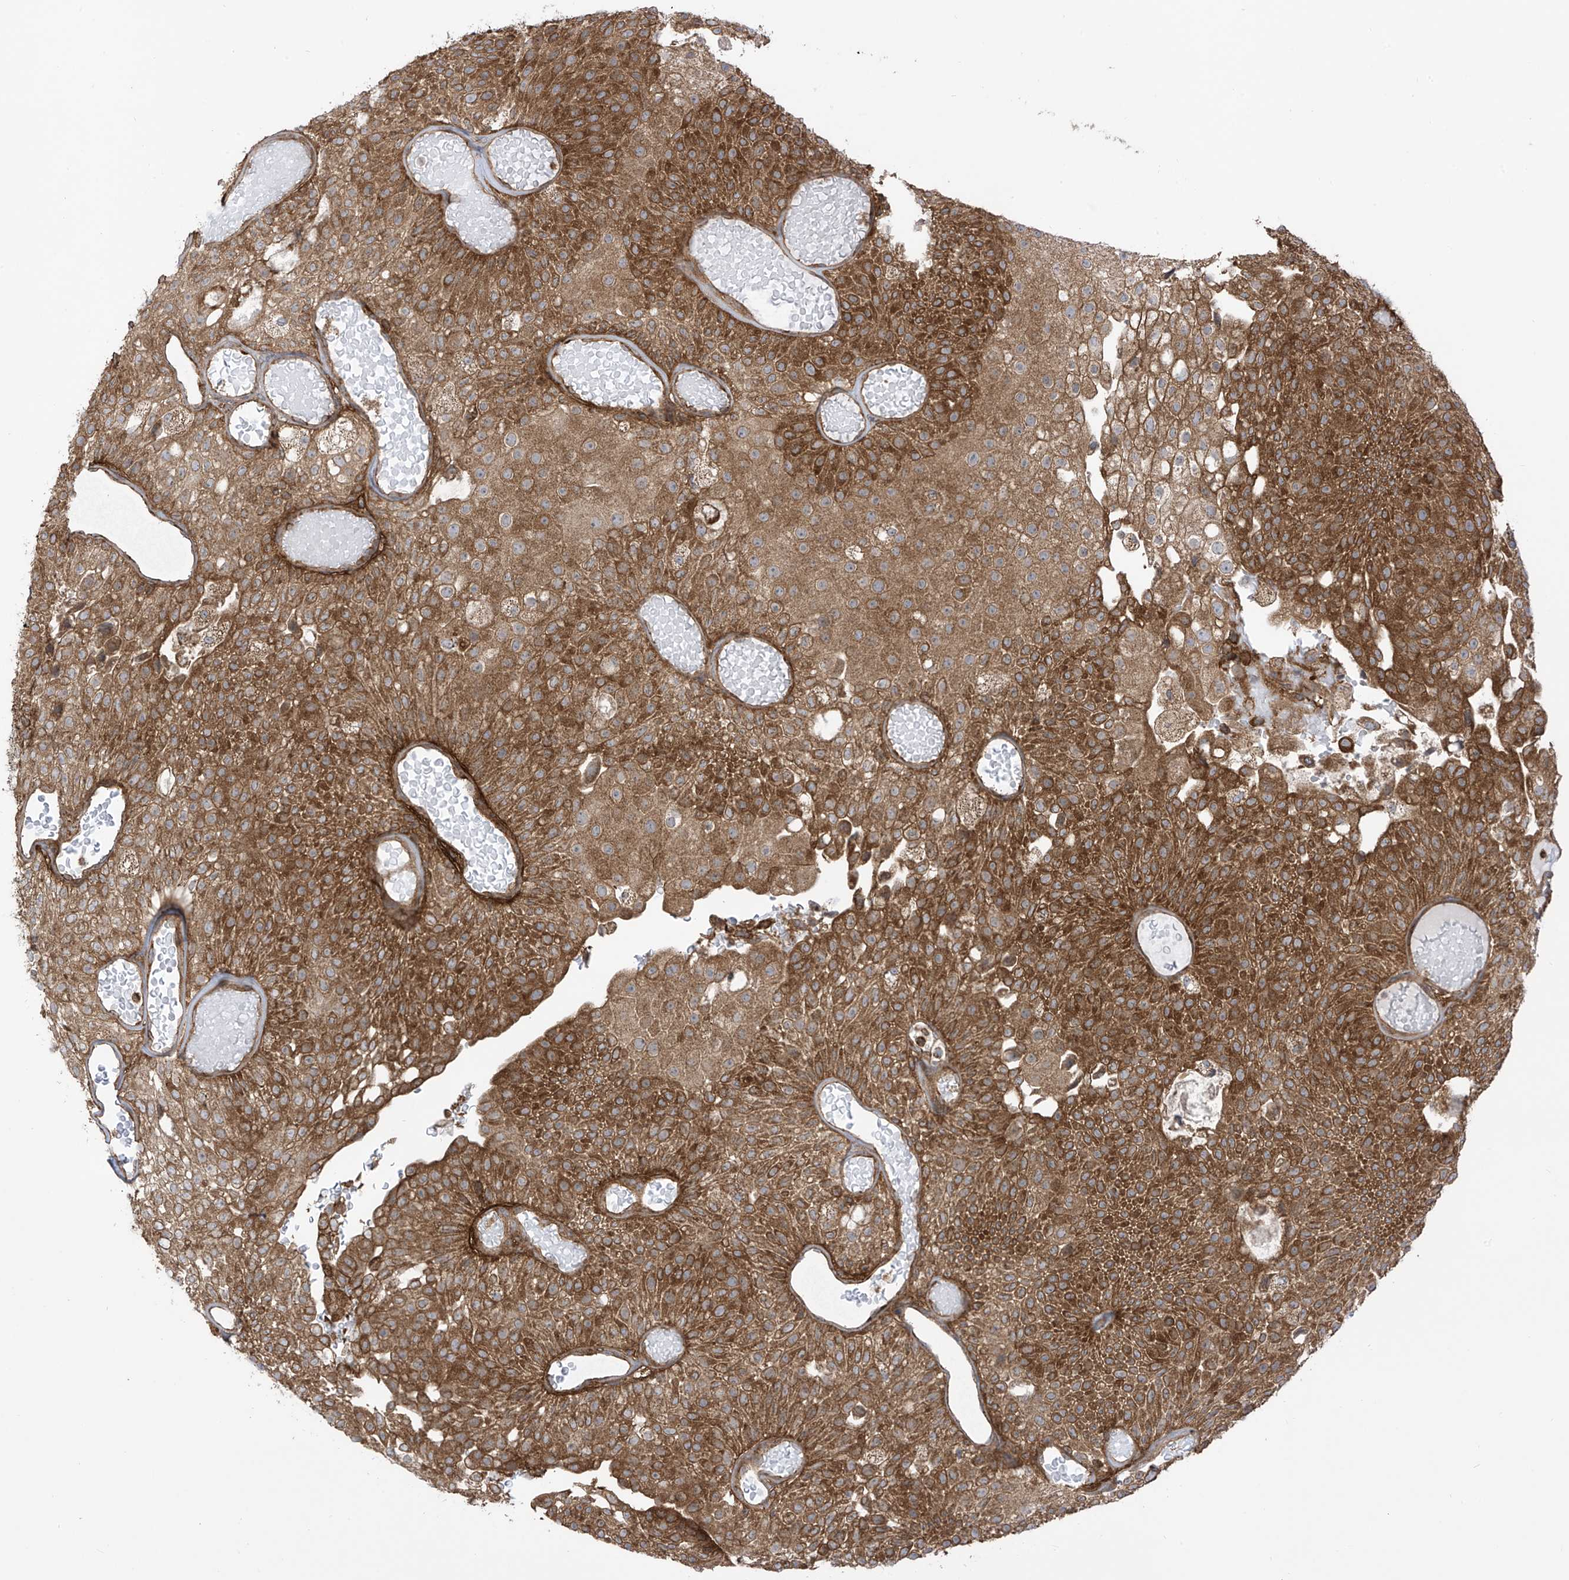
{"staining": {"intensity": "strong", "quantity": ">75%", "location": "cytoplasmic/membranous"}, "tissue": "urothelial cancer", "cell_type": "Tumor cells", "image_type": "cancer", "snomed": [{"axis": "morphology", "description": "Urothelial carcinoma, Low grade"}, {"axis": "topography", "description": "Urinary bladder"}], "caption": "The immunohistochemical stain shows strong cytoplasmic/membranous staining in tumor cells of urothelial cancer tissue.", "gene": "REPS1", "patient": {"sex": "male", "age": 78}}